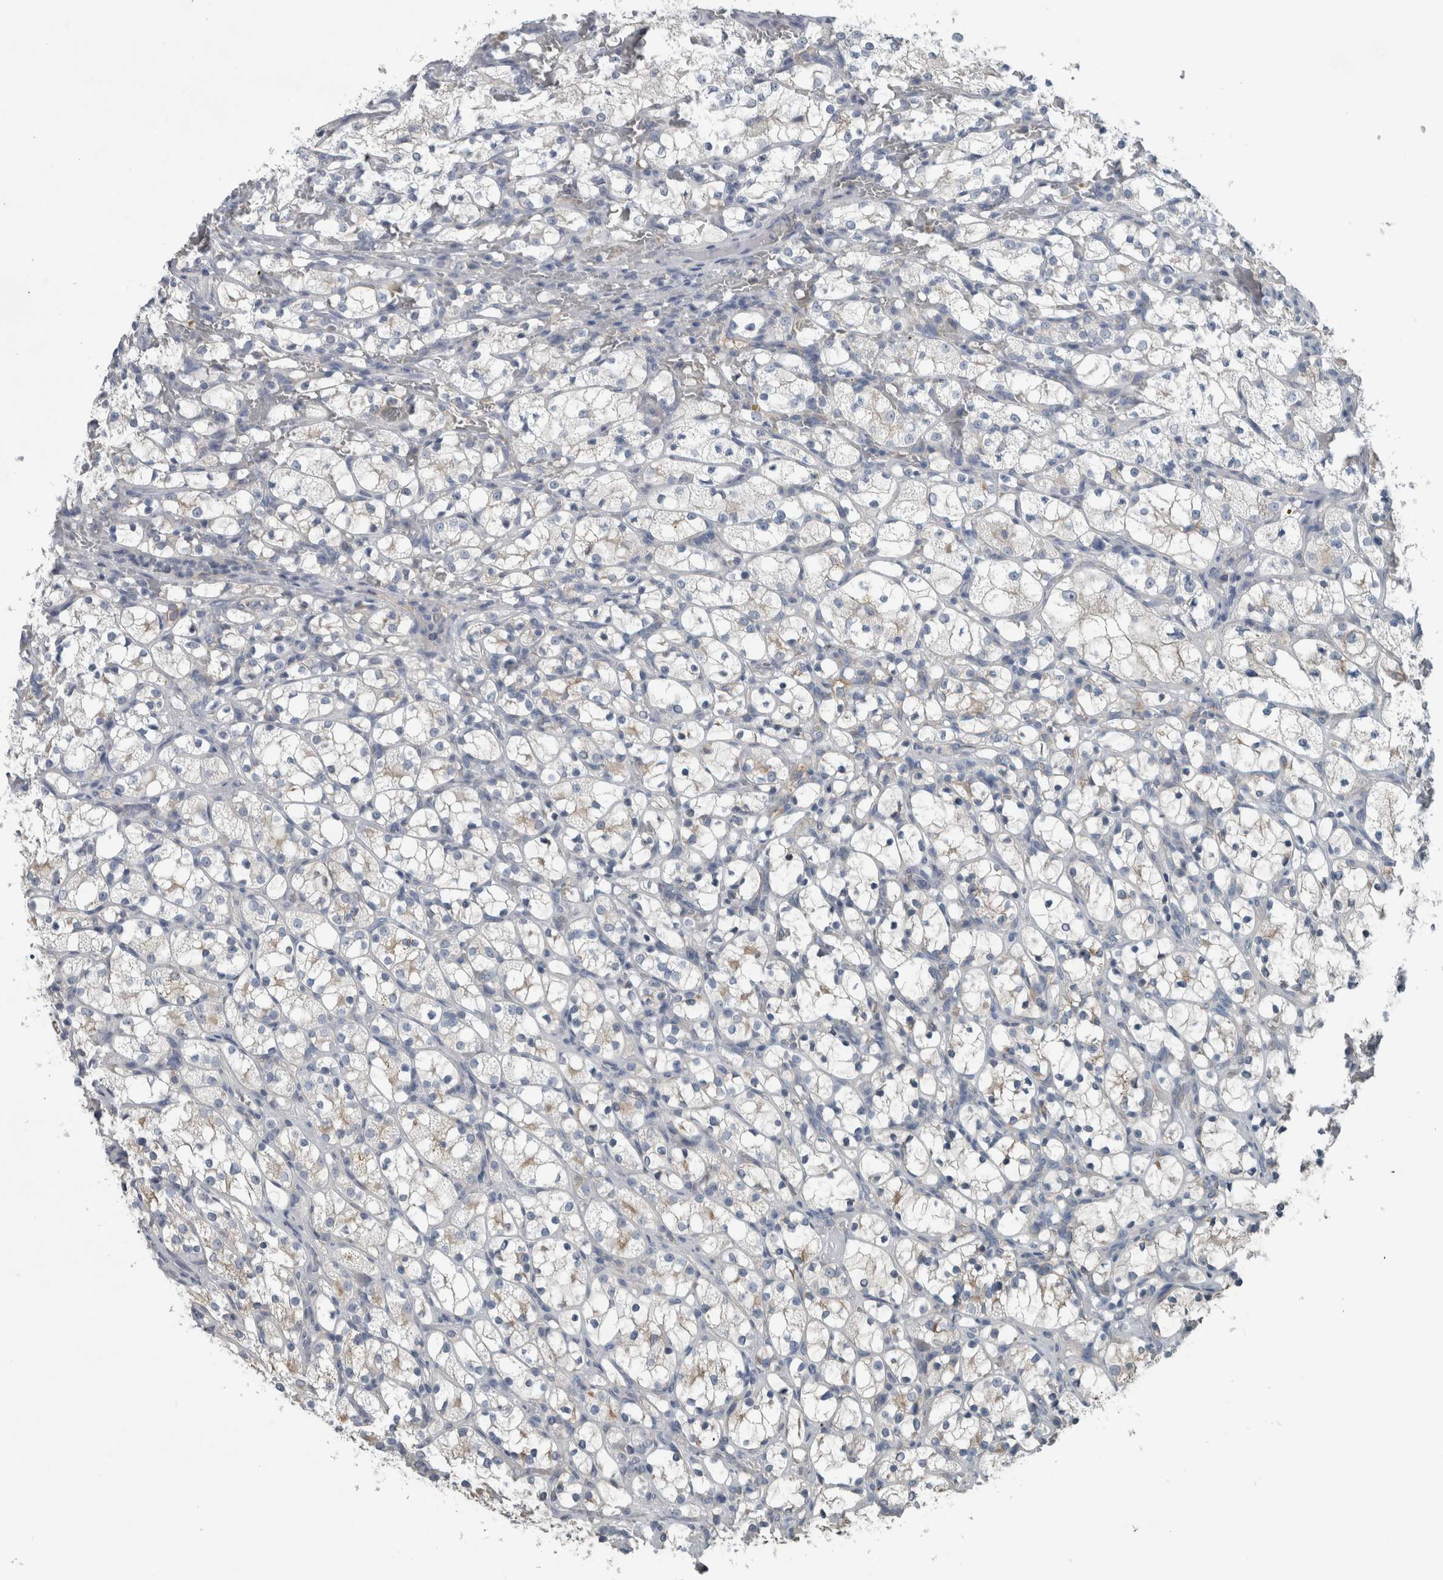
{"staining": {"intensity": "negative", "quantity": "none", "location": "none"}, "tissue": "renal cancer", "cell_type": "Tumor cells", "image_type": "cancer", "snomed": [{"axis": "morphology", "description": "Adenocarcinoma, NOS"}, {"axis": "topography", "description": "Kidney"}], "caption": "Immunohistochemistry image of neoplastic tissue: human adenocarcinoma (renal) stained with DAB exhibits no significant protein positivity in tumor cells.", "gene": "SH3GL2", "patient": {"sex": "female", "age": 69}}